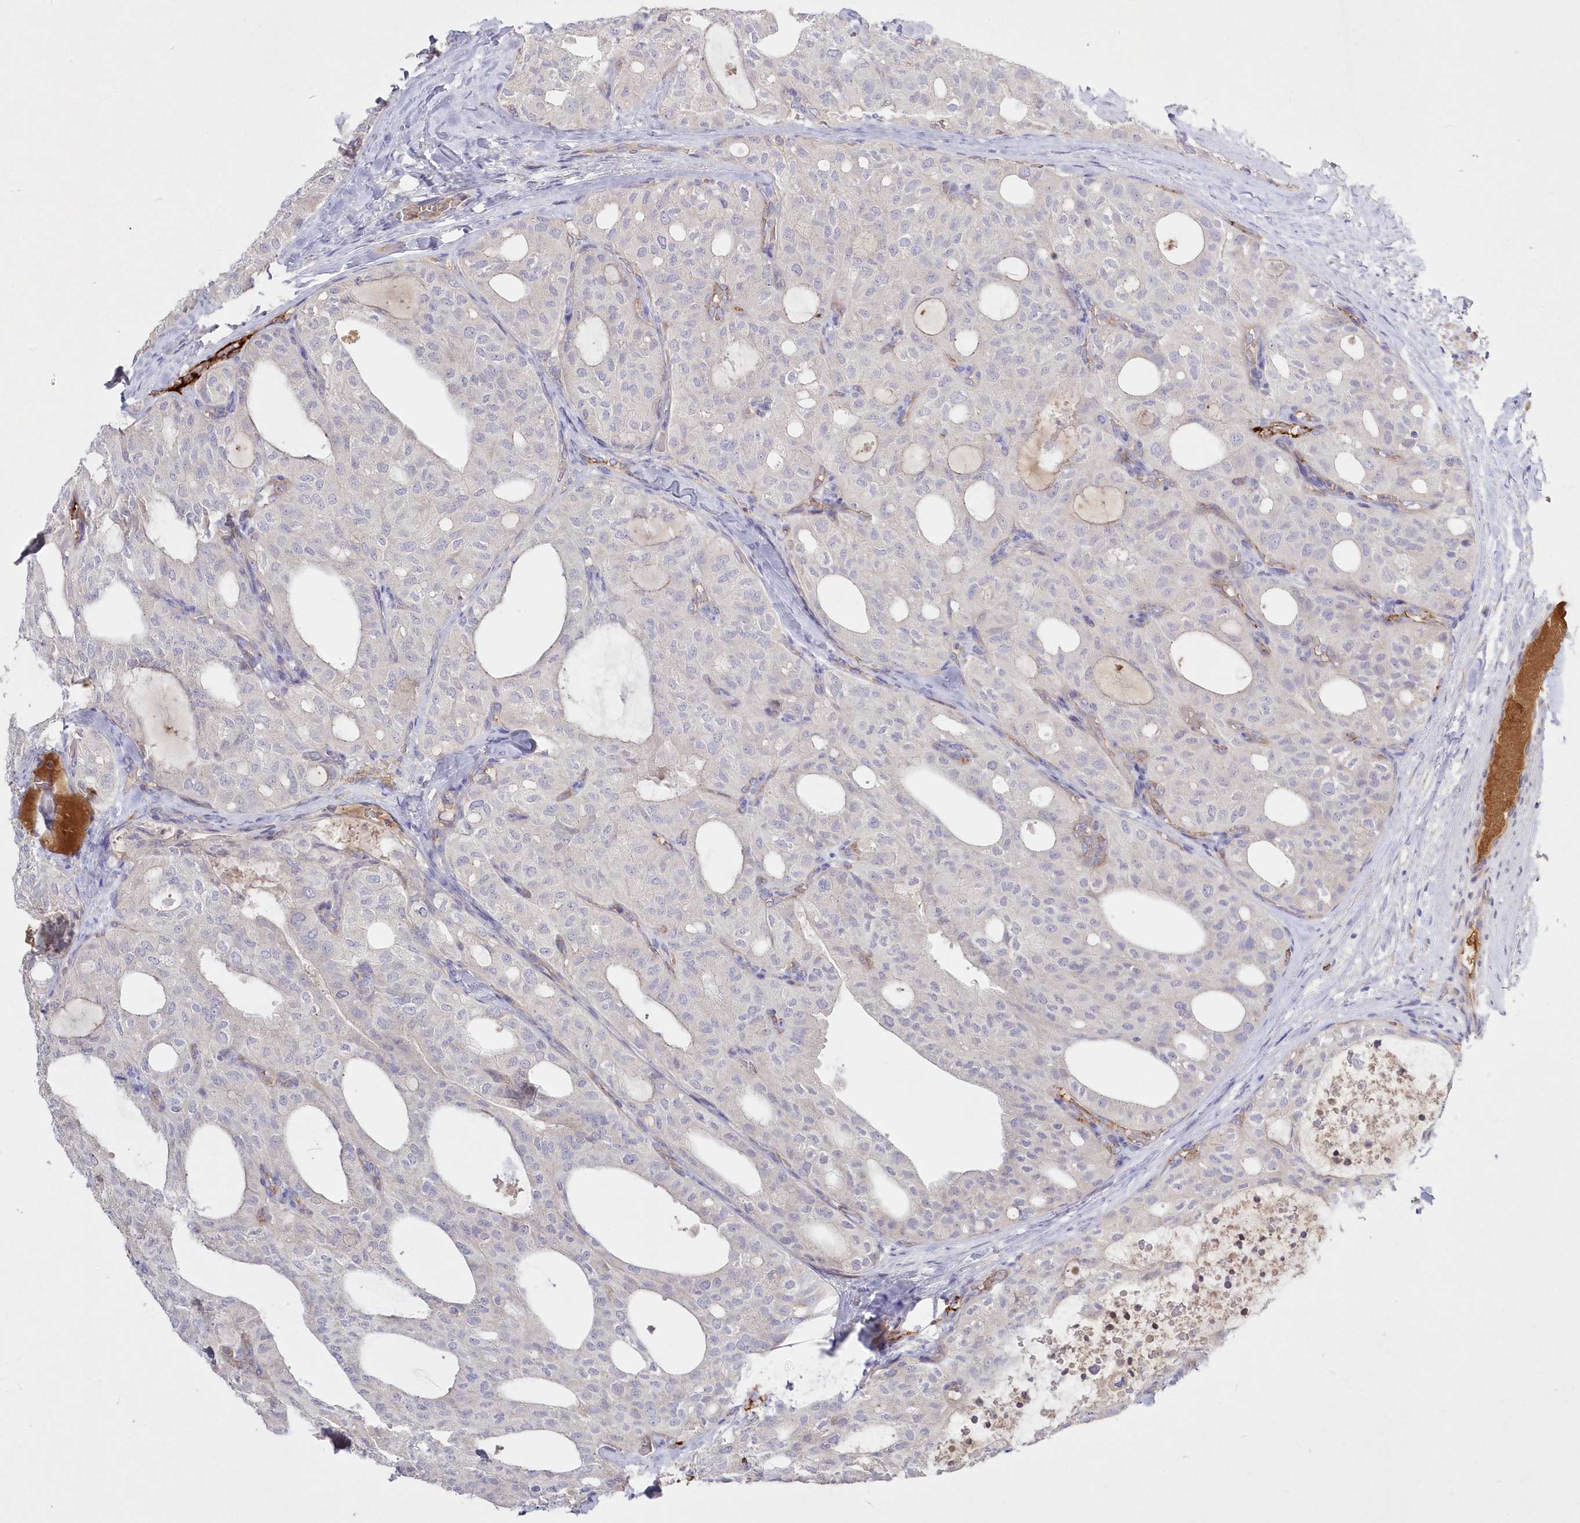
{"staining": {"intensity": "negative", "quantity": "none", "location": "none"}, "tissue": "thyroid cancer", "cell_type": "Tumor cells", "image_type": "cancer", "snomed": [{"axis": "morphology", "description": "Follicular adenoma carcinoma, NOS"}, {"axis": "topography", "description": "Thyroid gland"}], "caption": "Tumor cells are negative for protein expression in human thyroid cancer.", "gene": "WBP1L", "patient": {"sex": "male", "age": 75}}